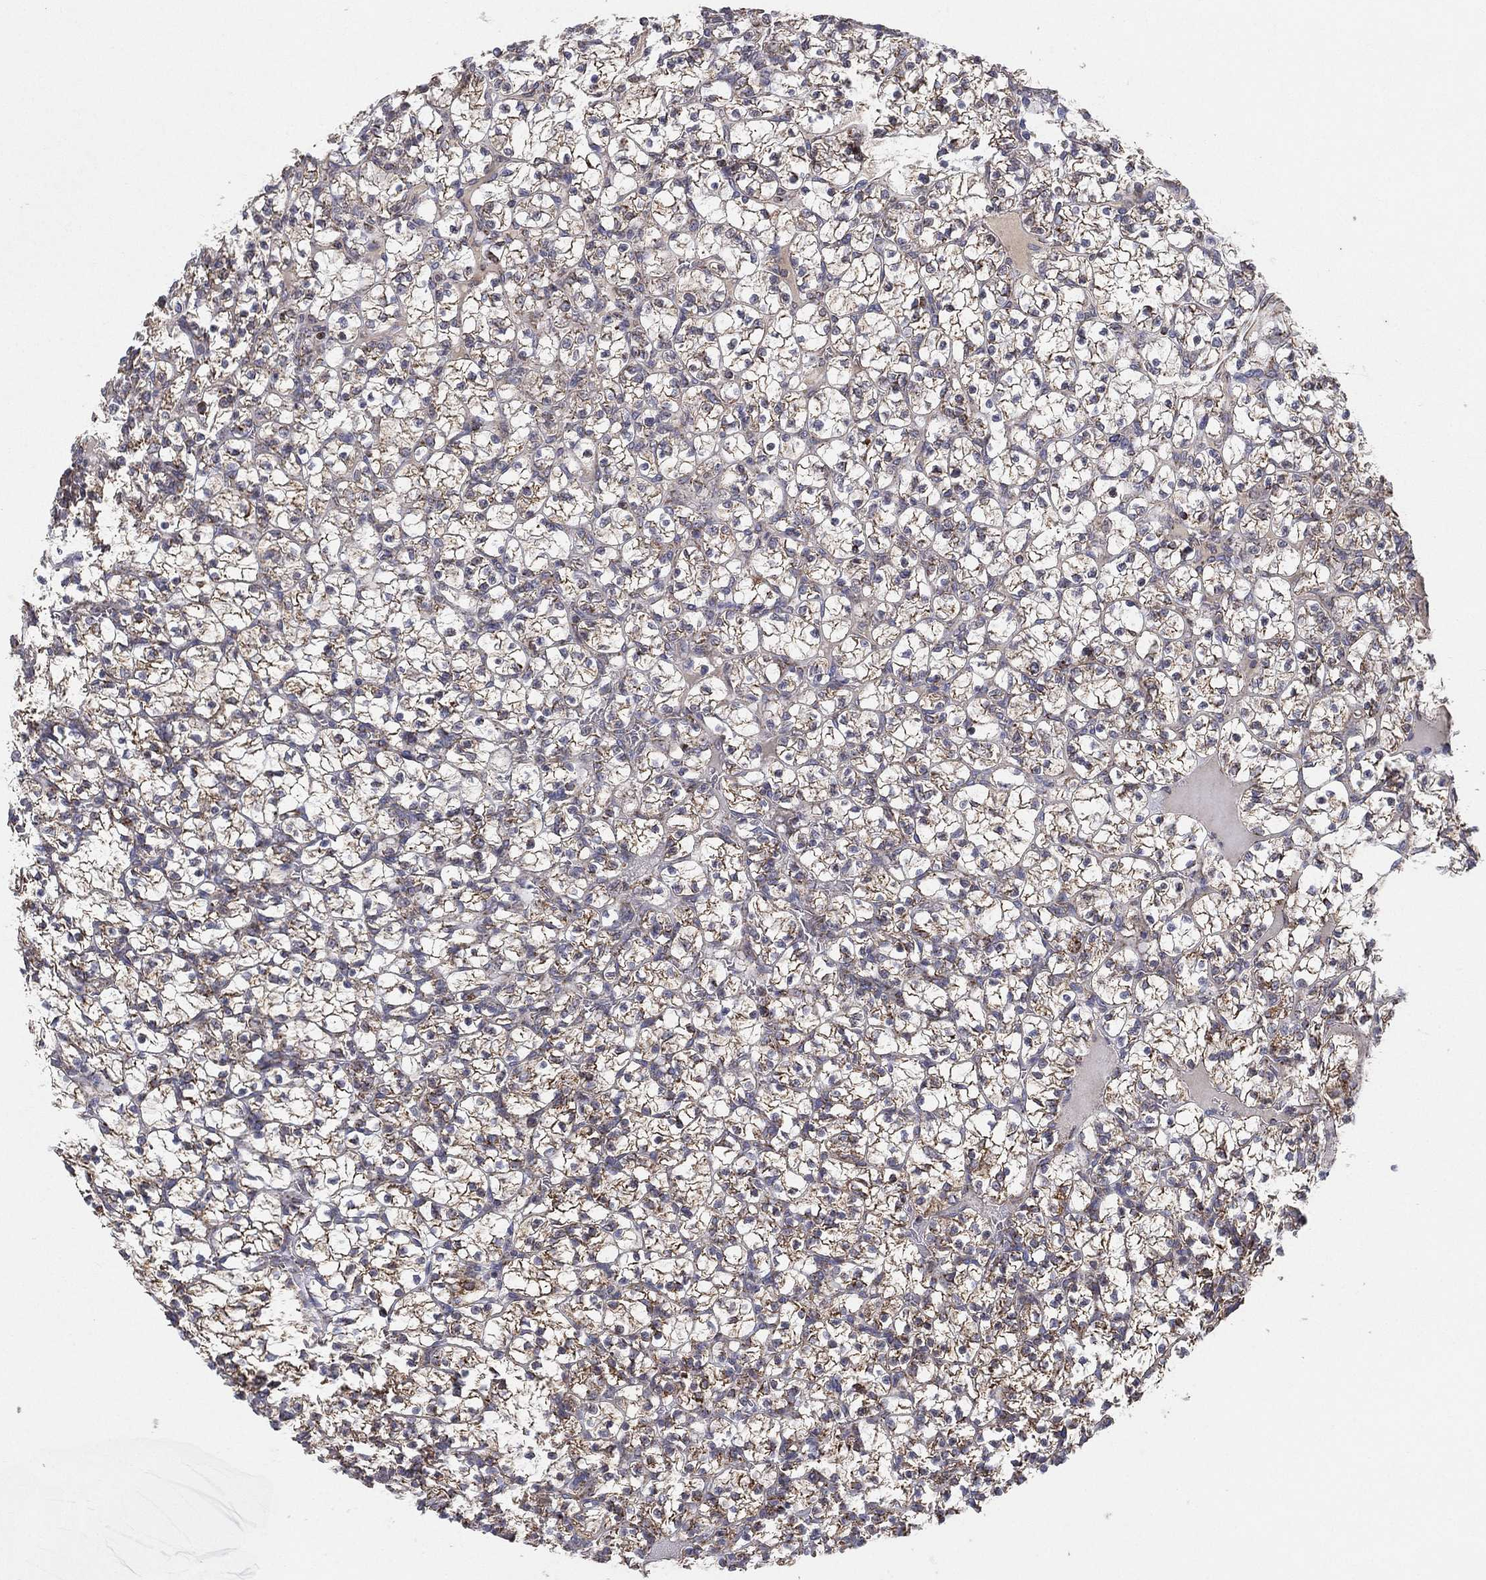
{"staining": {"intensity": "moderate", "quantity": "25%-75%", "location": "cytoplasmic/membranous"}, "tissue": "renal cancer", "cell_type": "Tumor cells", "image_type": "cancer", "snomed": [{"axis": "morphology", "description": "Adenocarcinoma, NOS"}, {"axis": "topography", "description": "Kidney"}], "caption": "DAB (3,3'-diaminobenzidine) immunohistochemical staining of adenocarcinoma (renal) reveals moderate cytoplasmic/membranous protein positivity in approximately 25%-75% of tumor cells.", "gene": "PSMG4", "patient": {"sex": "female", "age": 89}}